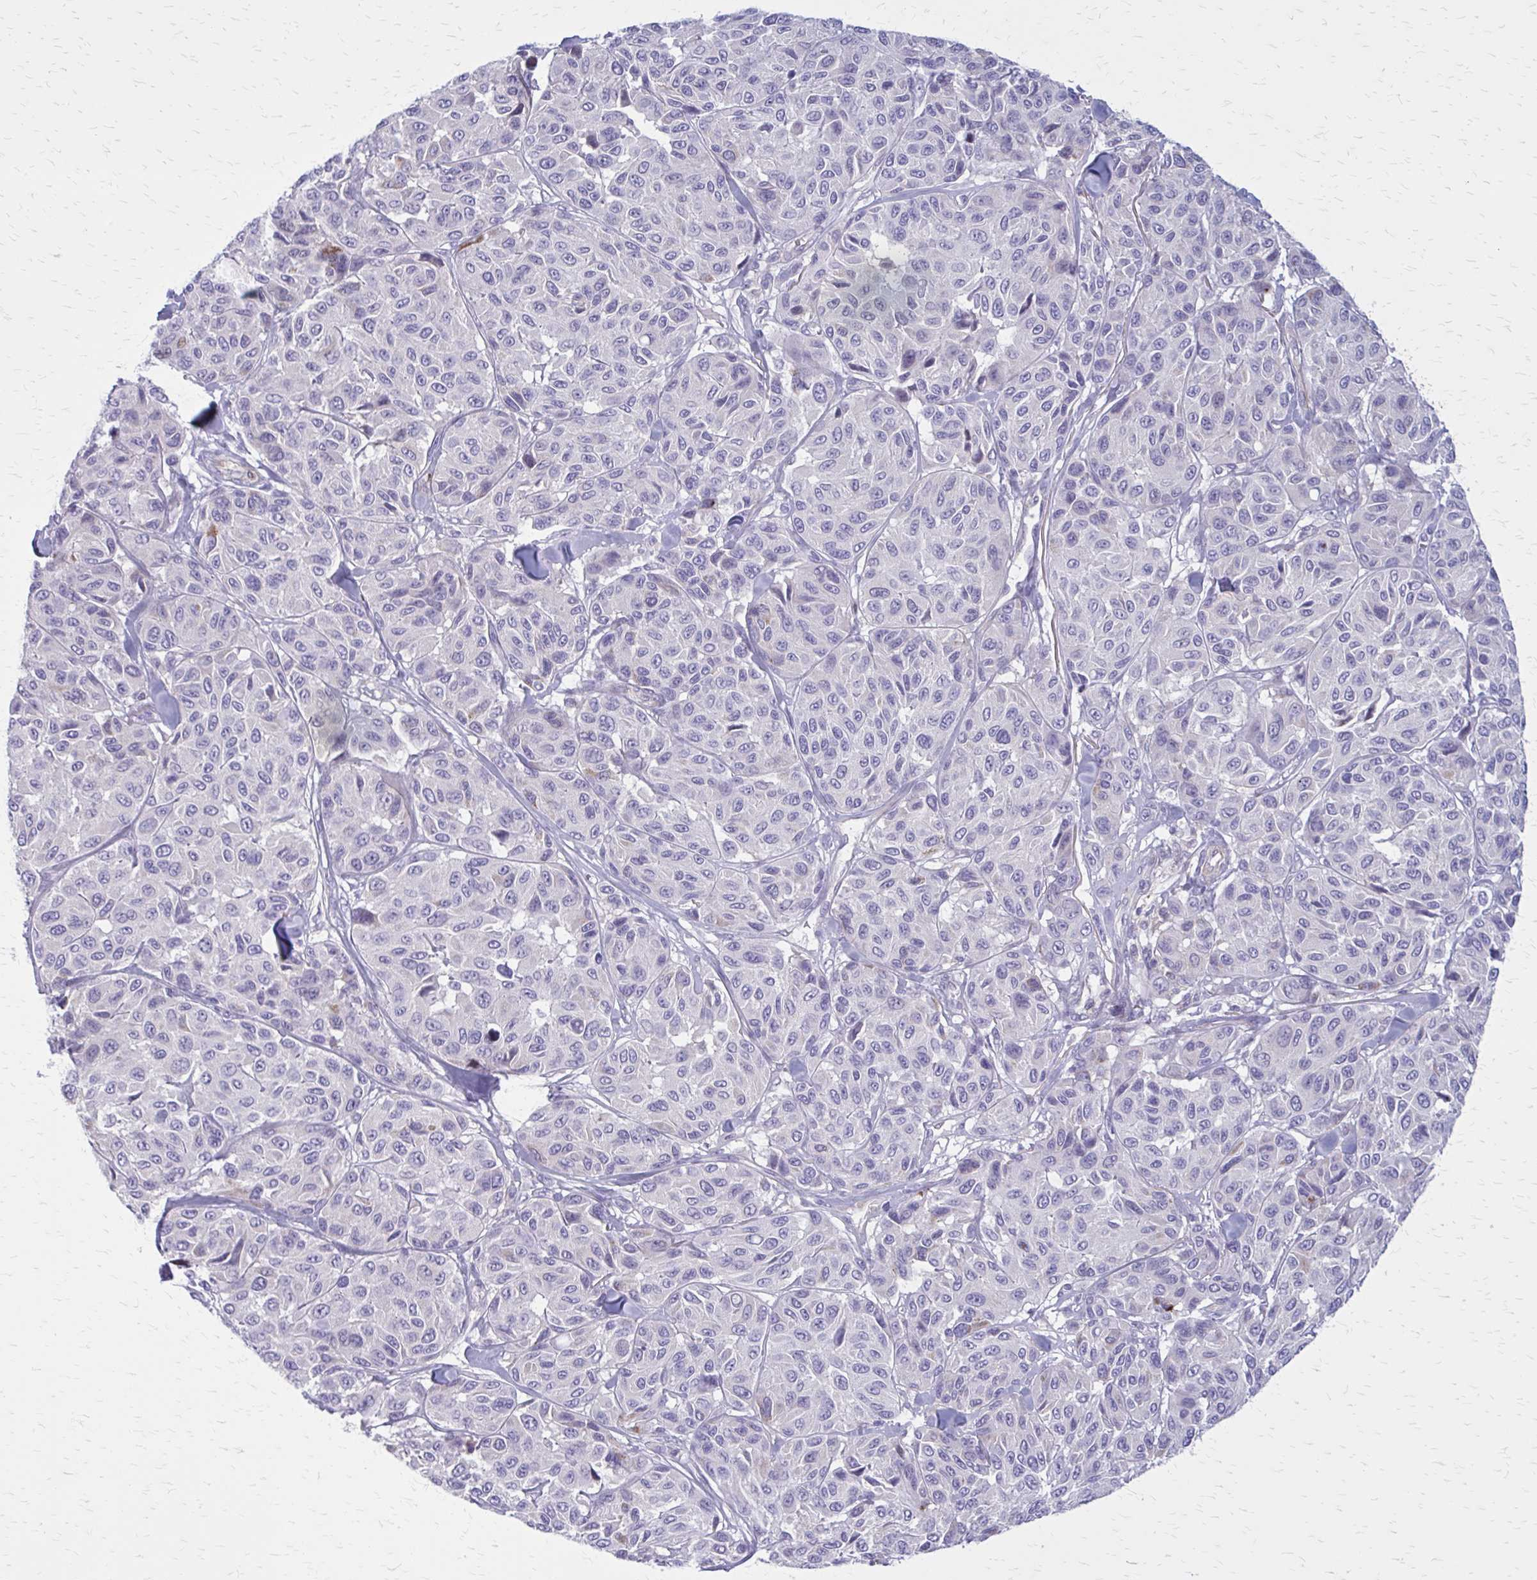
{"staining": {"intensity": "negative", "quantity": "none", "location": "none"}, "tissue": "melanoma", "cell_type": "Tumor cells", "image_type": "cancer", "snomed": [{"axis": "morphology", "description": "Malignant melanoma, NOS"}, {"axis": "topography", "description": "Skin"}], "caption": "DAB (3,3'-diaminobenzidine) immunohistochemical staining of human malignant melanoma displays no significant staining in tumor cells.", "gene": "PITPNM1", "patient": {"sex": "female", "age": 66}}